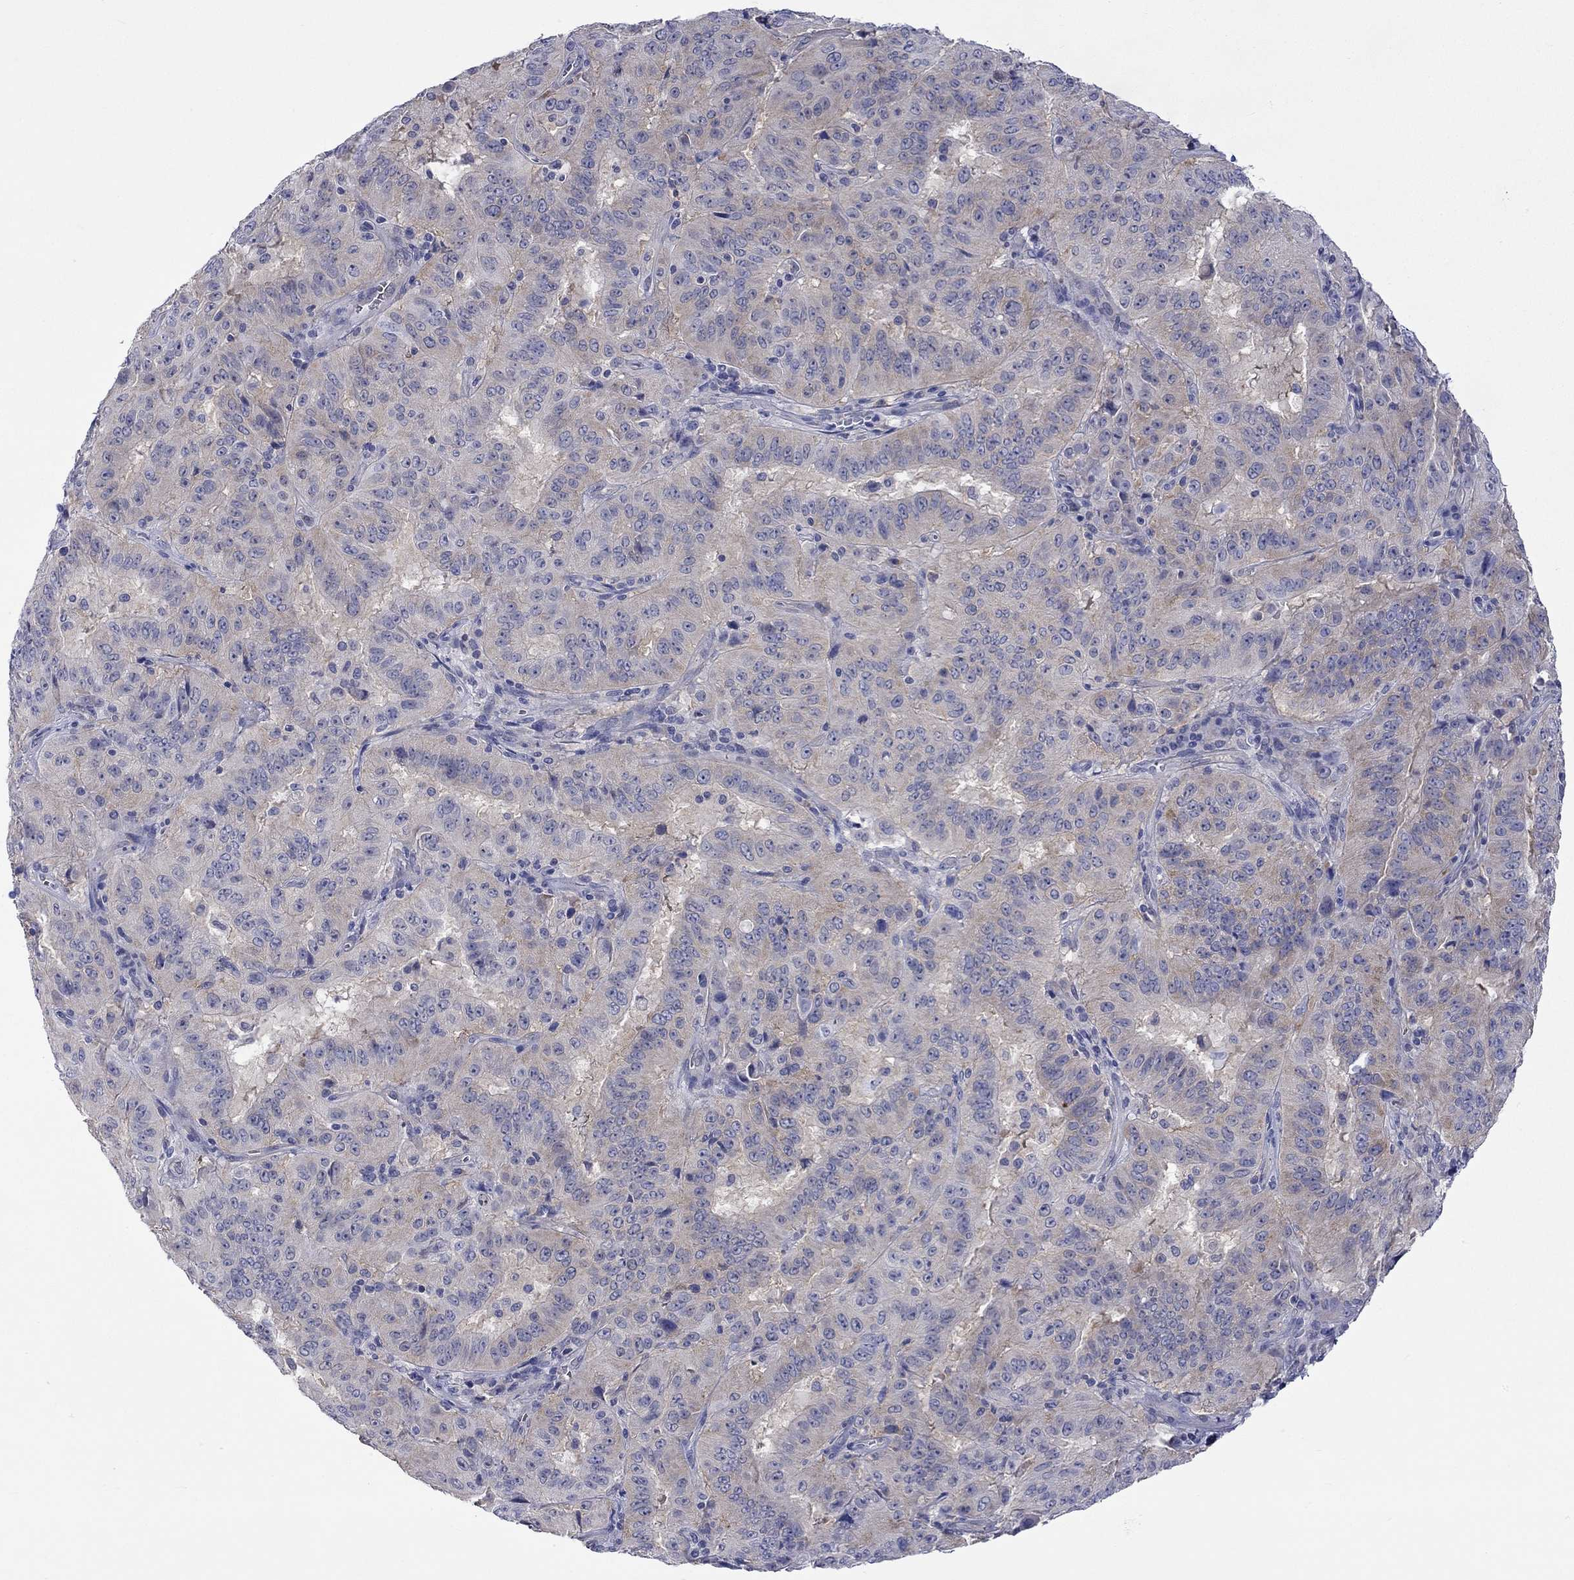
{"staining": {"intensity": "weak", "quantity": "25%-75%", "location": "cytoplasmic/membranous"}, "tissue": "pancreatic cancer", "cell_type": "Tumor cells", "image_type": "cancer", "snomed": [{"axis": "morphology", "description": "Adenocarcinoma, NOS"}, {"axis": "topography", "description": "Pancreas"}], "caption": "Immunohistochemistry staining of pancreatic cancer, which reveals low levels of weak cytoplasmic/membranous staining in about 25%-75% of tumor cells indicating weak cytoplasmic/membranous protein staining. The staining was performed using DAB (3,3'-diaminobenzidine) (brown) for protein detection and nuclei were counterstained in hematoxylin (blue).", "gene": "CERS1", "patient": {"sex": "male", "age": 63}}